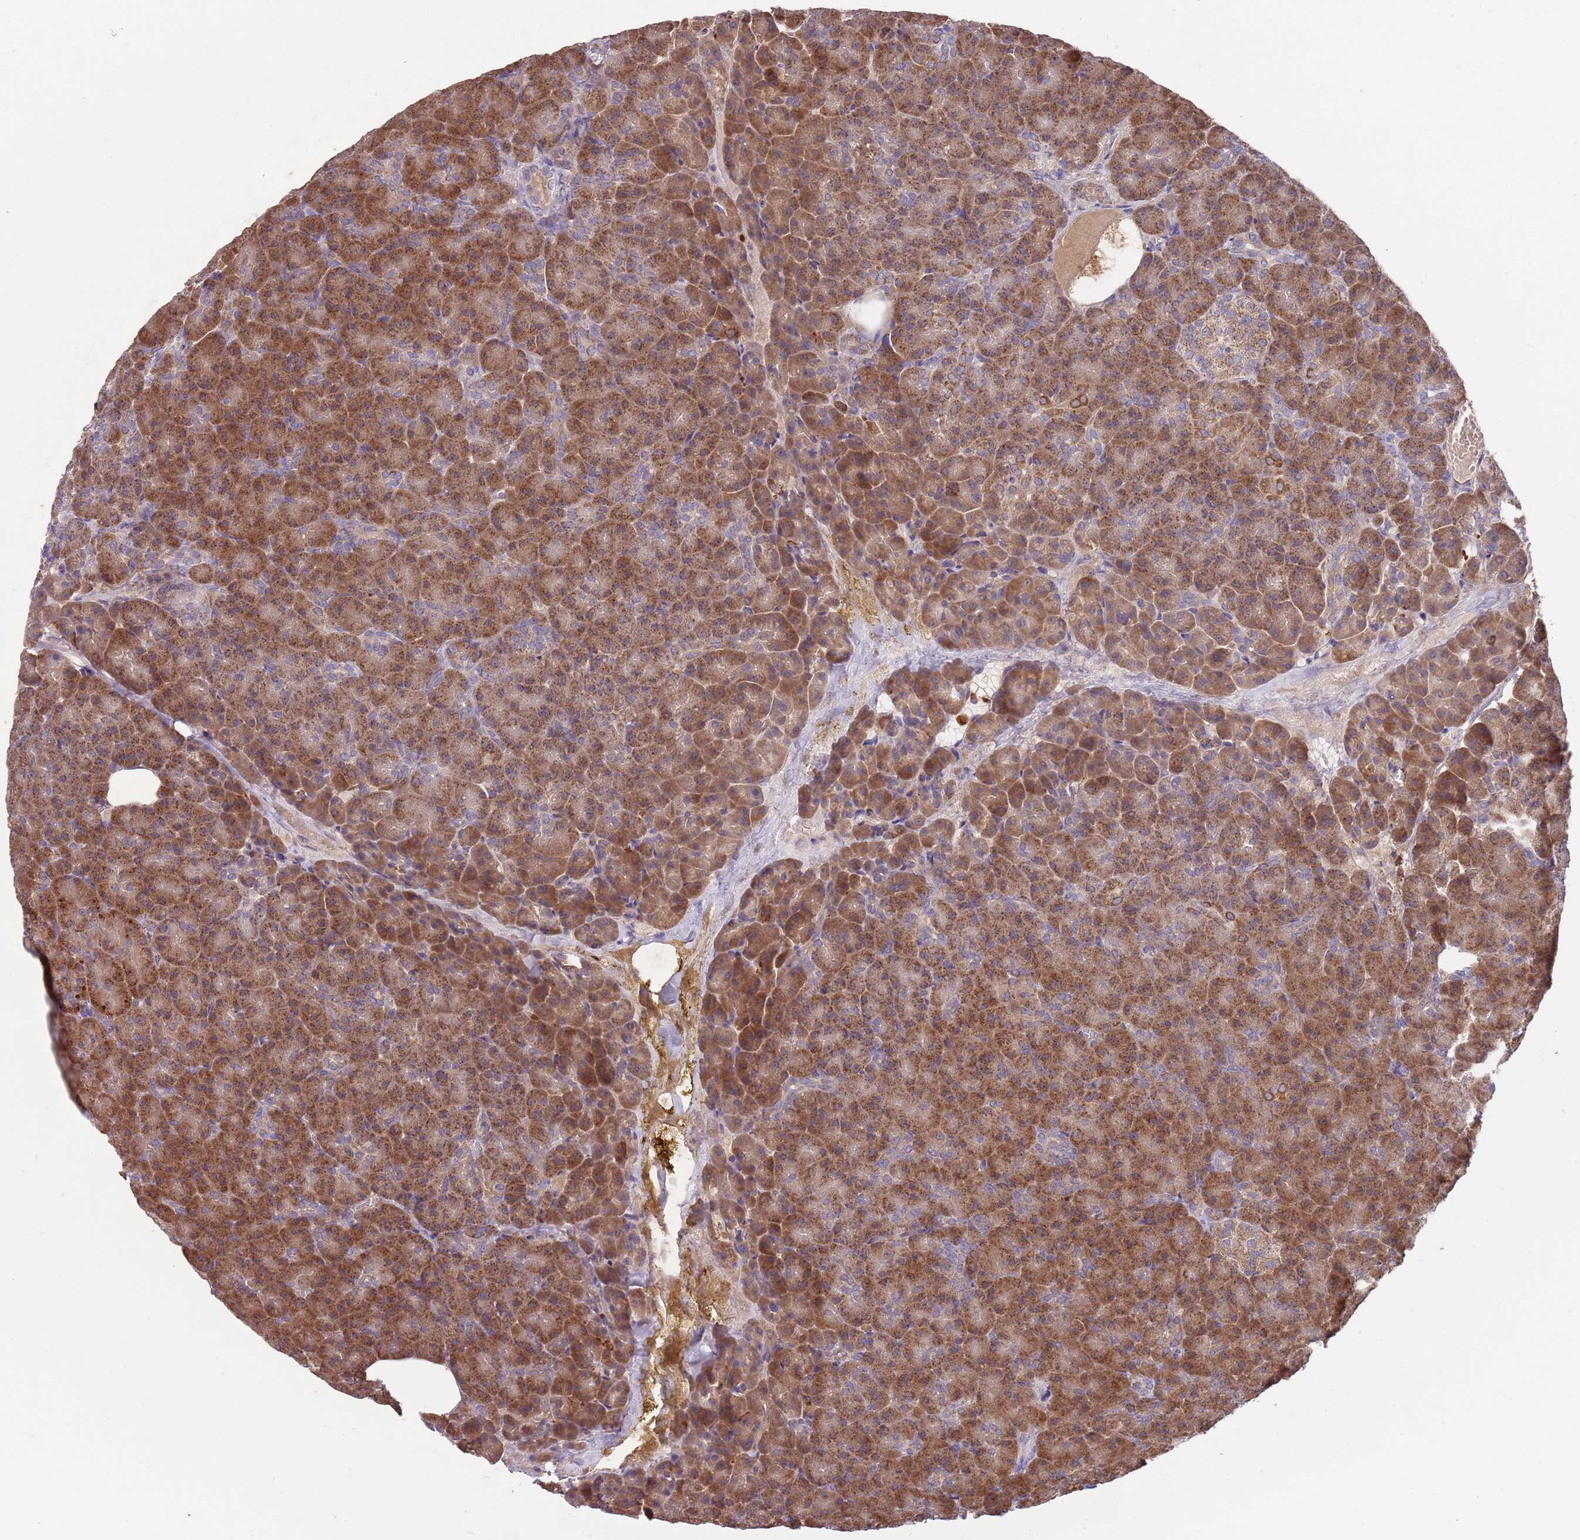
{"staining": {"intensity": "moderate", "quantity": ">75%", "location": "cytoplasmic/membranous"}, "tissue": "pancreas", "cell_type": "Exocrine glandular cells", "image_type": "normal", "snomed": [{"axis": "morphology", "description": "Normal tissue, NOS"}, {"axis": "topography", "description": "Pancreas"}], "caption": "An immunohistochemistry (IHC) histopathology image of unremarkable tissue is shown. Protein staining in brown highlights moderate cytoplasmic/membranous positivity in pancreas within exocrine glandular cells. (DAB (3,3'-diaminobenzidine) IHC, brown staining for protein, blue staining for nuclei).", "gene": "DDT", "patient": {"sex": "female", "age": 74}}